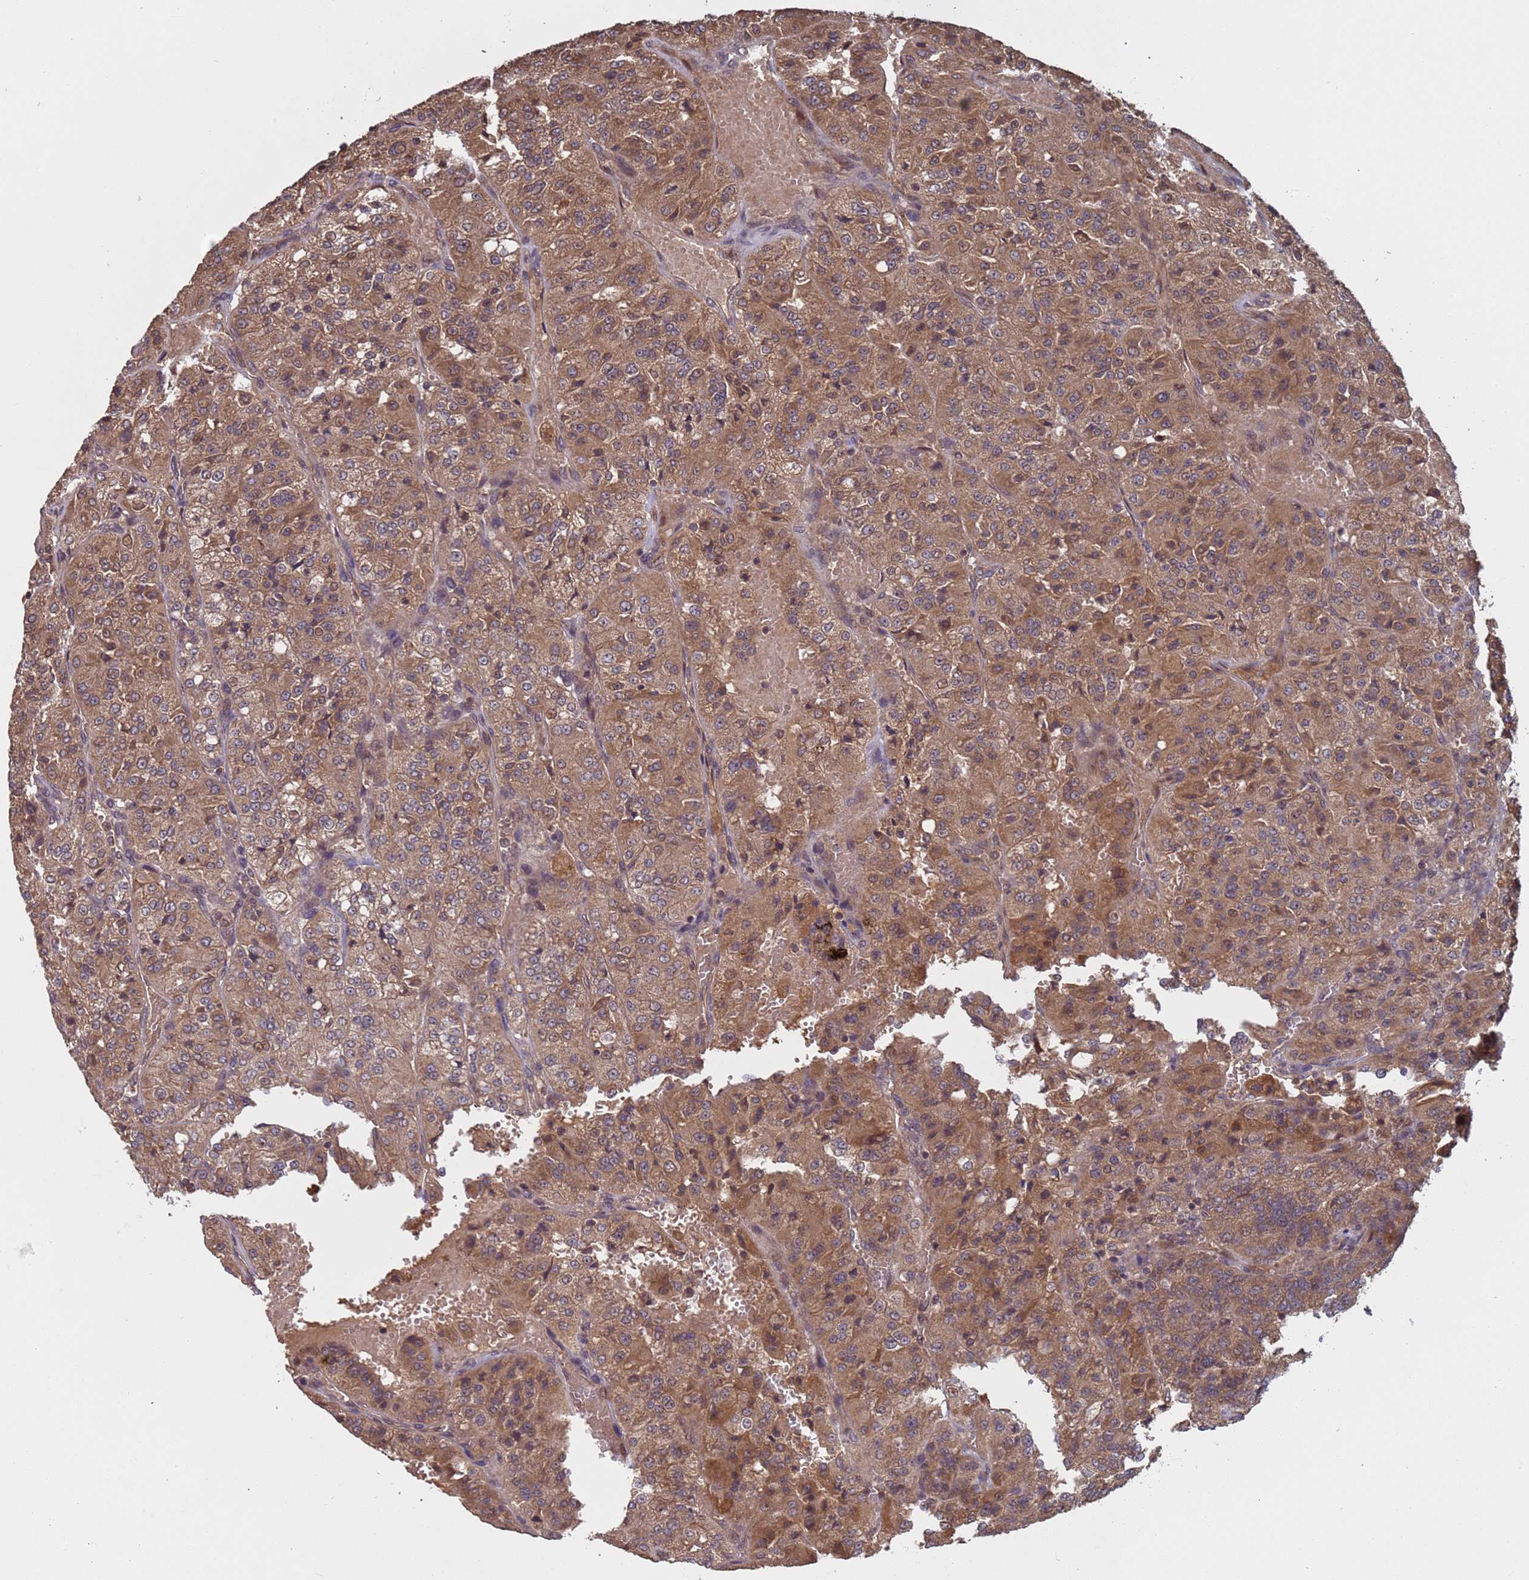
{"staining": {"intensity": "moderate", "quantity": ">75%", "location": "cytoplasmic/membranous,nuclear"}, "tissue": "renal cancer", "cell_type": "Tumor cells", "image_type": "cancer", "snomed": [{"axis": "morphology", "description": "Adenocarcinoma, NOS"}, {"axis": "topography", "description": "Kidney"}], "caption": "A high-resolution histopathology image shows immunohistochemistry (IHC) staining of renal cancer, which reveals moderate cytoplasmic/membranous and nuclear expression in approximately >75% of tumor cells. The staining was performed using DAB to visualize the protein expression in brown, while the nuclei were stained in blue with hematoxylin (Magnification: 20x).", "gene": "ERI1", "patient": {"sex": "female", "age": 63}}